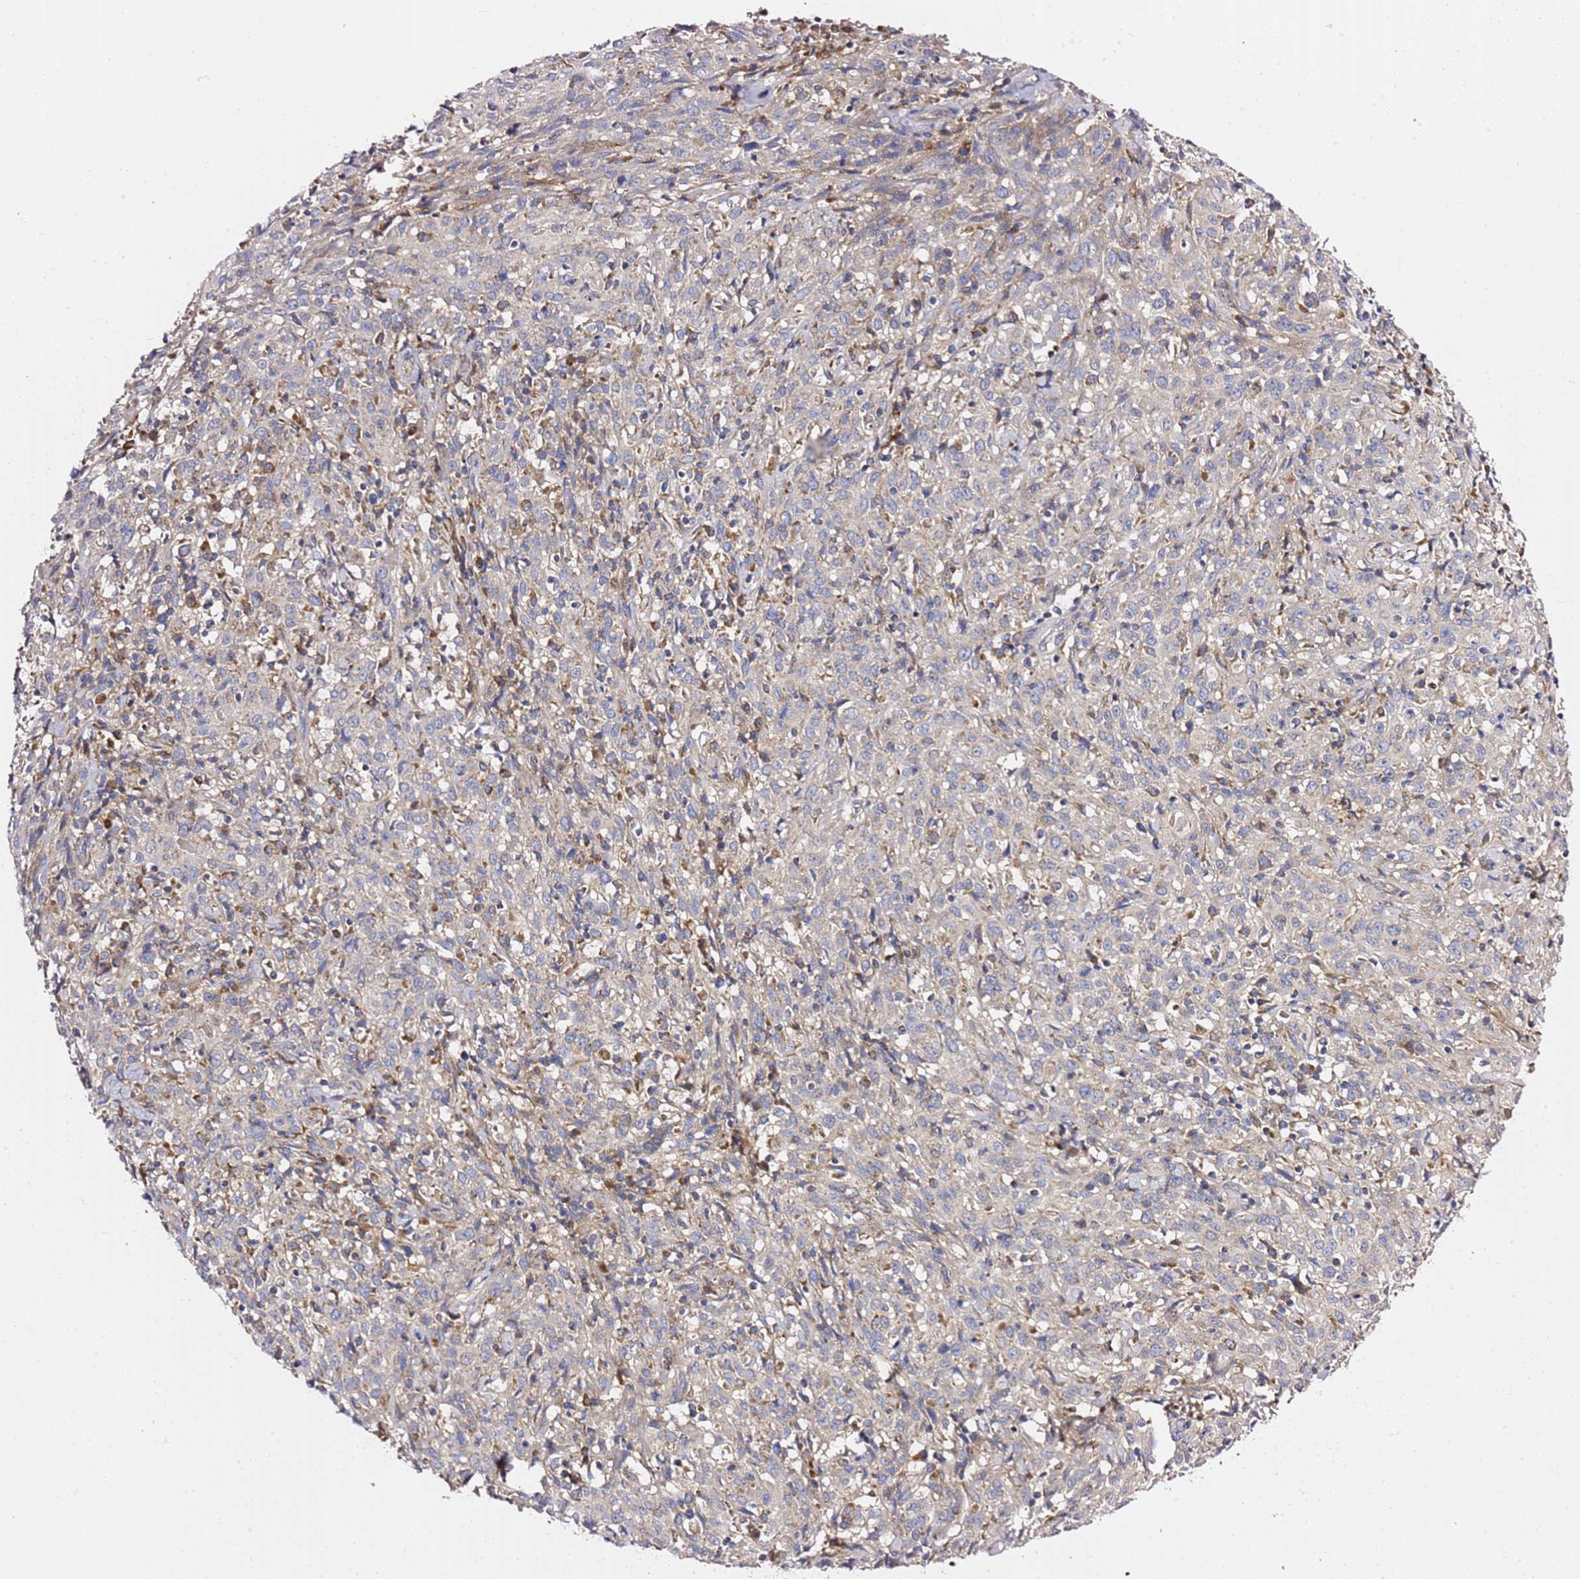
{"staining": {"intensity": "negative", "quantity": "none", "location": "none"}, "tissue": "cervical cancer", "cell_type": "Tumor cells", "image_type": "cancer", "snomed": [{"axis": "morphology", "description": "Squamous cell carcinoma, NOS"}, {"axis": "topography", "description": "Cervix"}], "caption": "Immunohistochemistry image of cervical squamous cell carcinoma stained for a protein (brown), which demonstrates no positivity in tumor cells.", "gene": "C19orf12", "patient": {"sex": "female", "age": 57}}